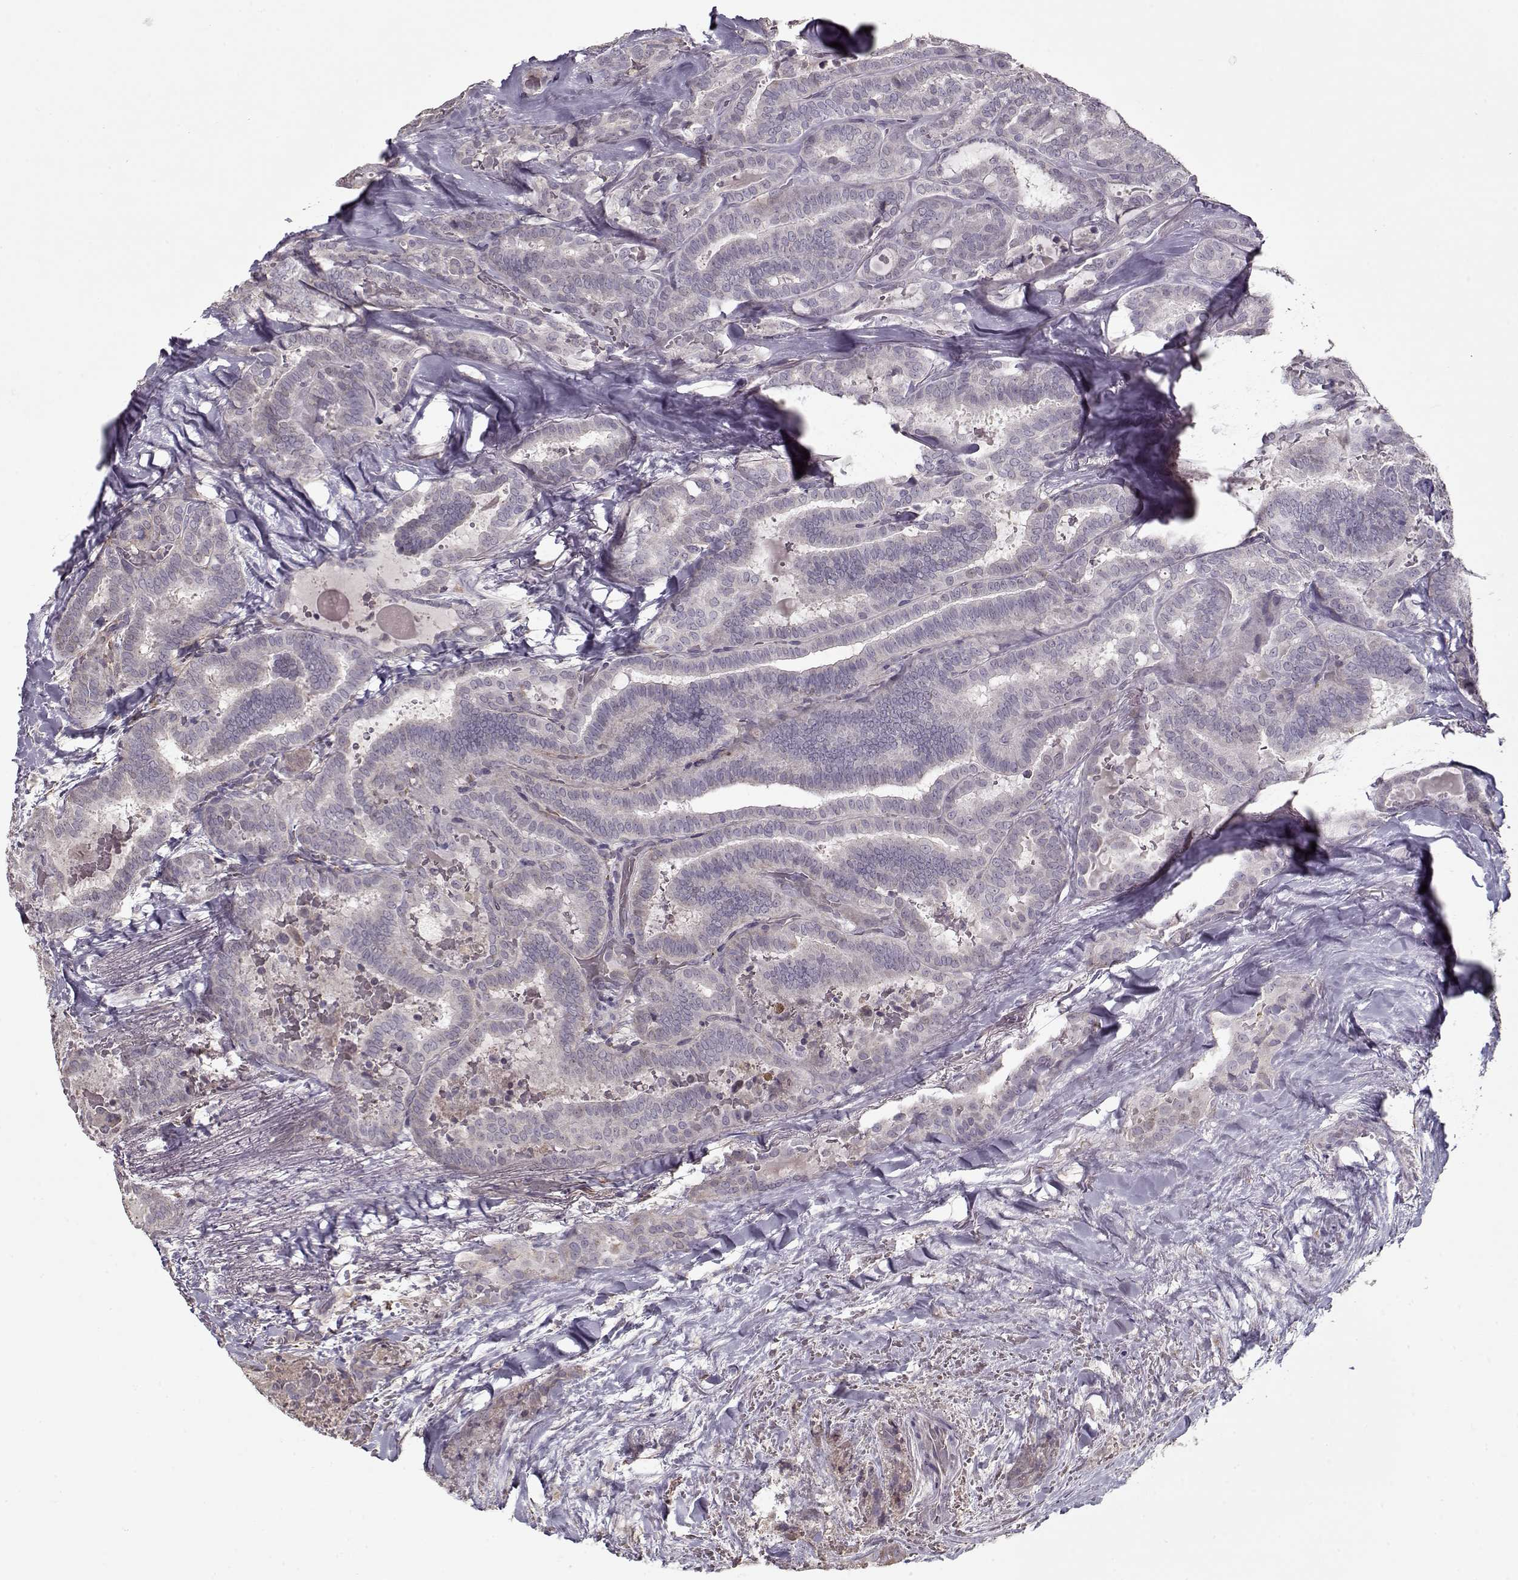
{"staining": {"intensity": "negative", "quantity": "none", "location": "none"}, "tissue": "thyroid cancer", "cell_type": "Tumor cells", "image_type": "cancer", "snomed": [{"axis": "morphology", "description": "Papillary adenocarcinoma, NOS"}, {"axis": "topography", "description": "Thyroid gland"}], "caption": "A photomicrograph of human thyroid cancer is negative for staining in tumor cells.", "gene": "LAMA2", "patient": {"sex": "female", "age": 39}}